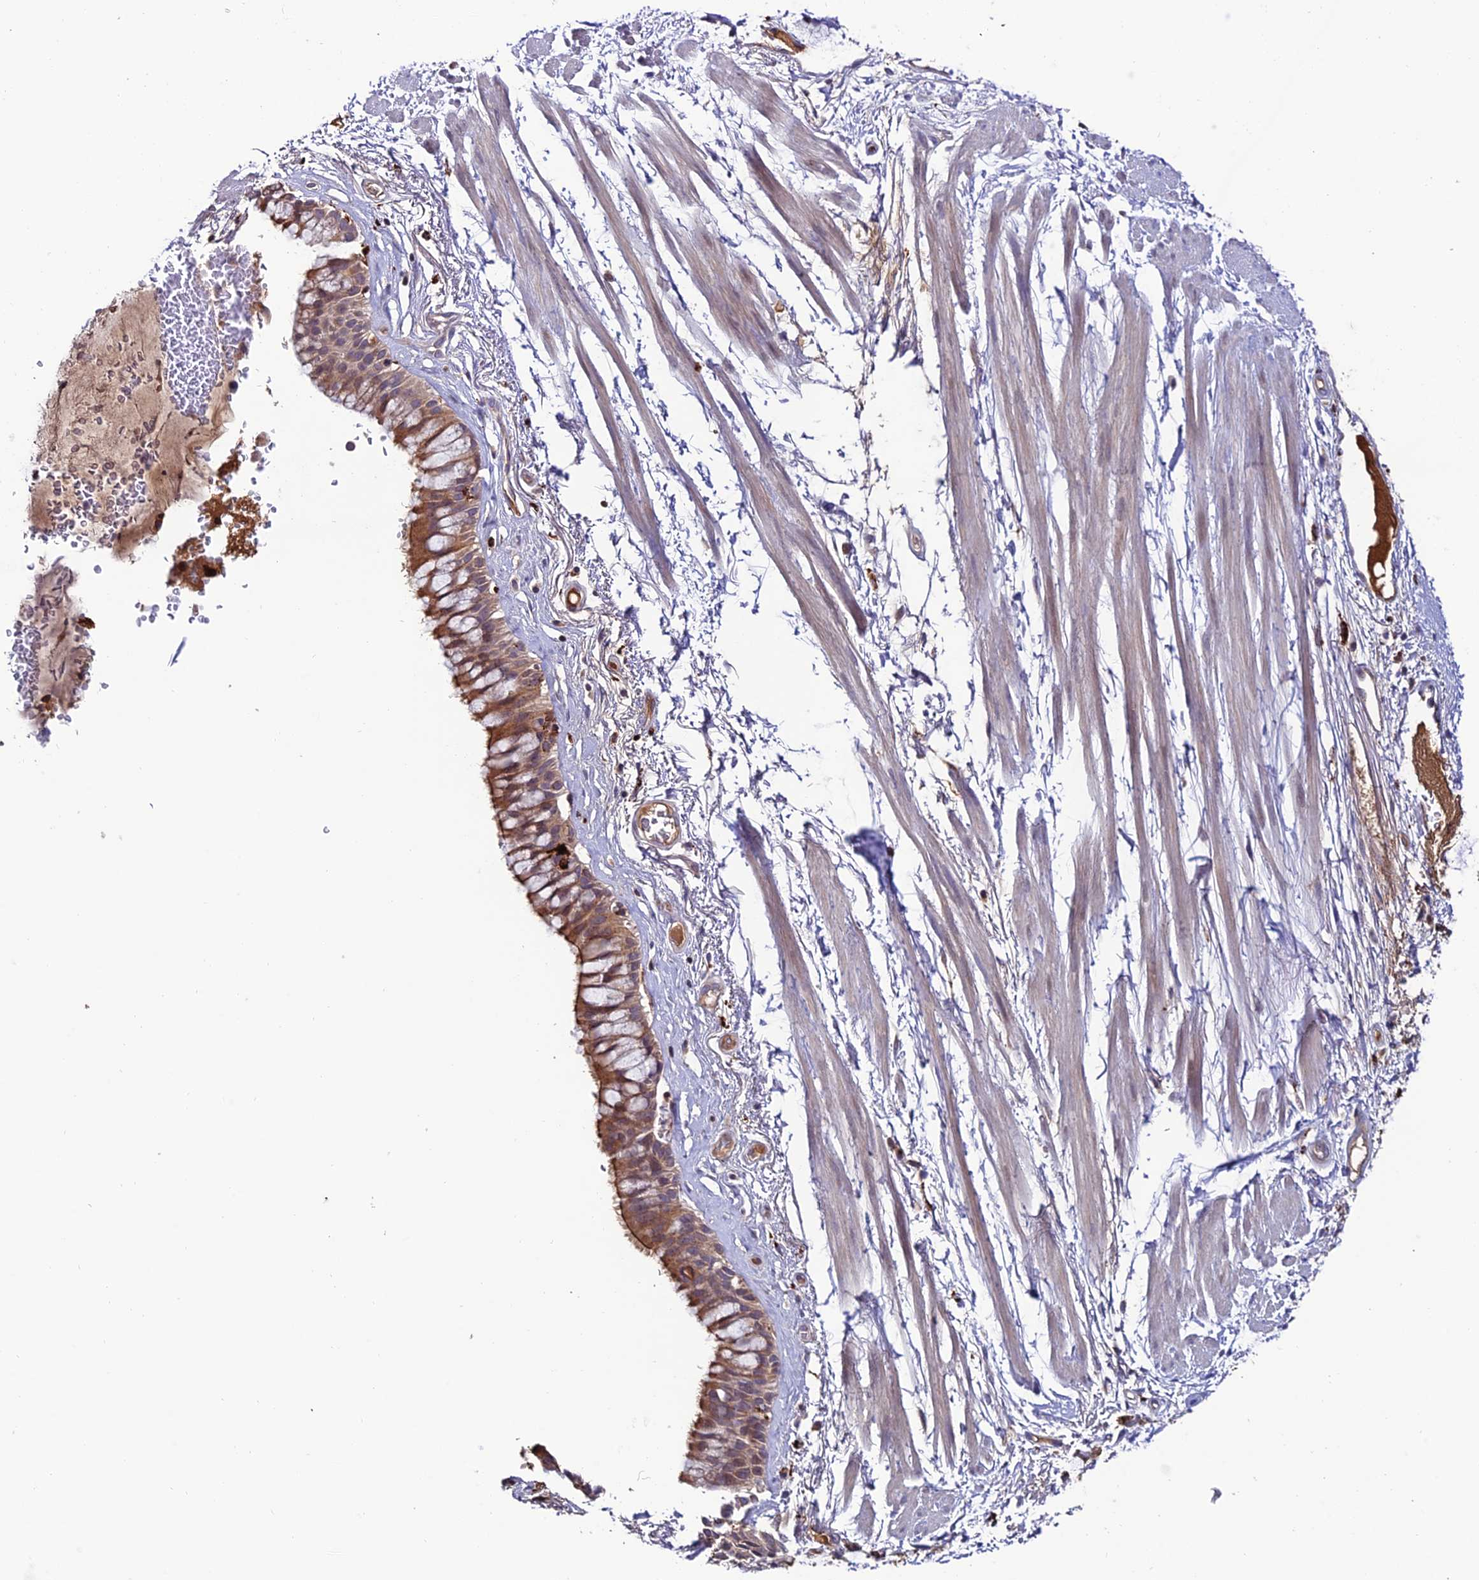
{"staining": {"intensity": "negative", "quantity": "none", "location": "none"}, "tissue": "adipose tissue", "cell_type": "Adipocytes", "image_type": "normal", "snomed": [{"axis": "morphology", "description": "Normal tissue, NOS"}, {"axis": "topography", "description": "Bronchus"}], "caption": "The photomicrograph displays no staining of adipocytes in benign adipose tissue.", "gene": "ARHGEF18", "patient": {"sex": "male", "age": 66}}